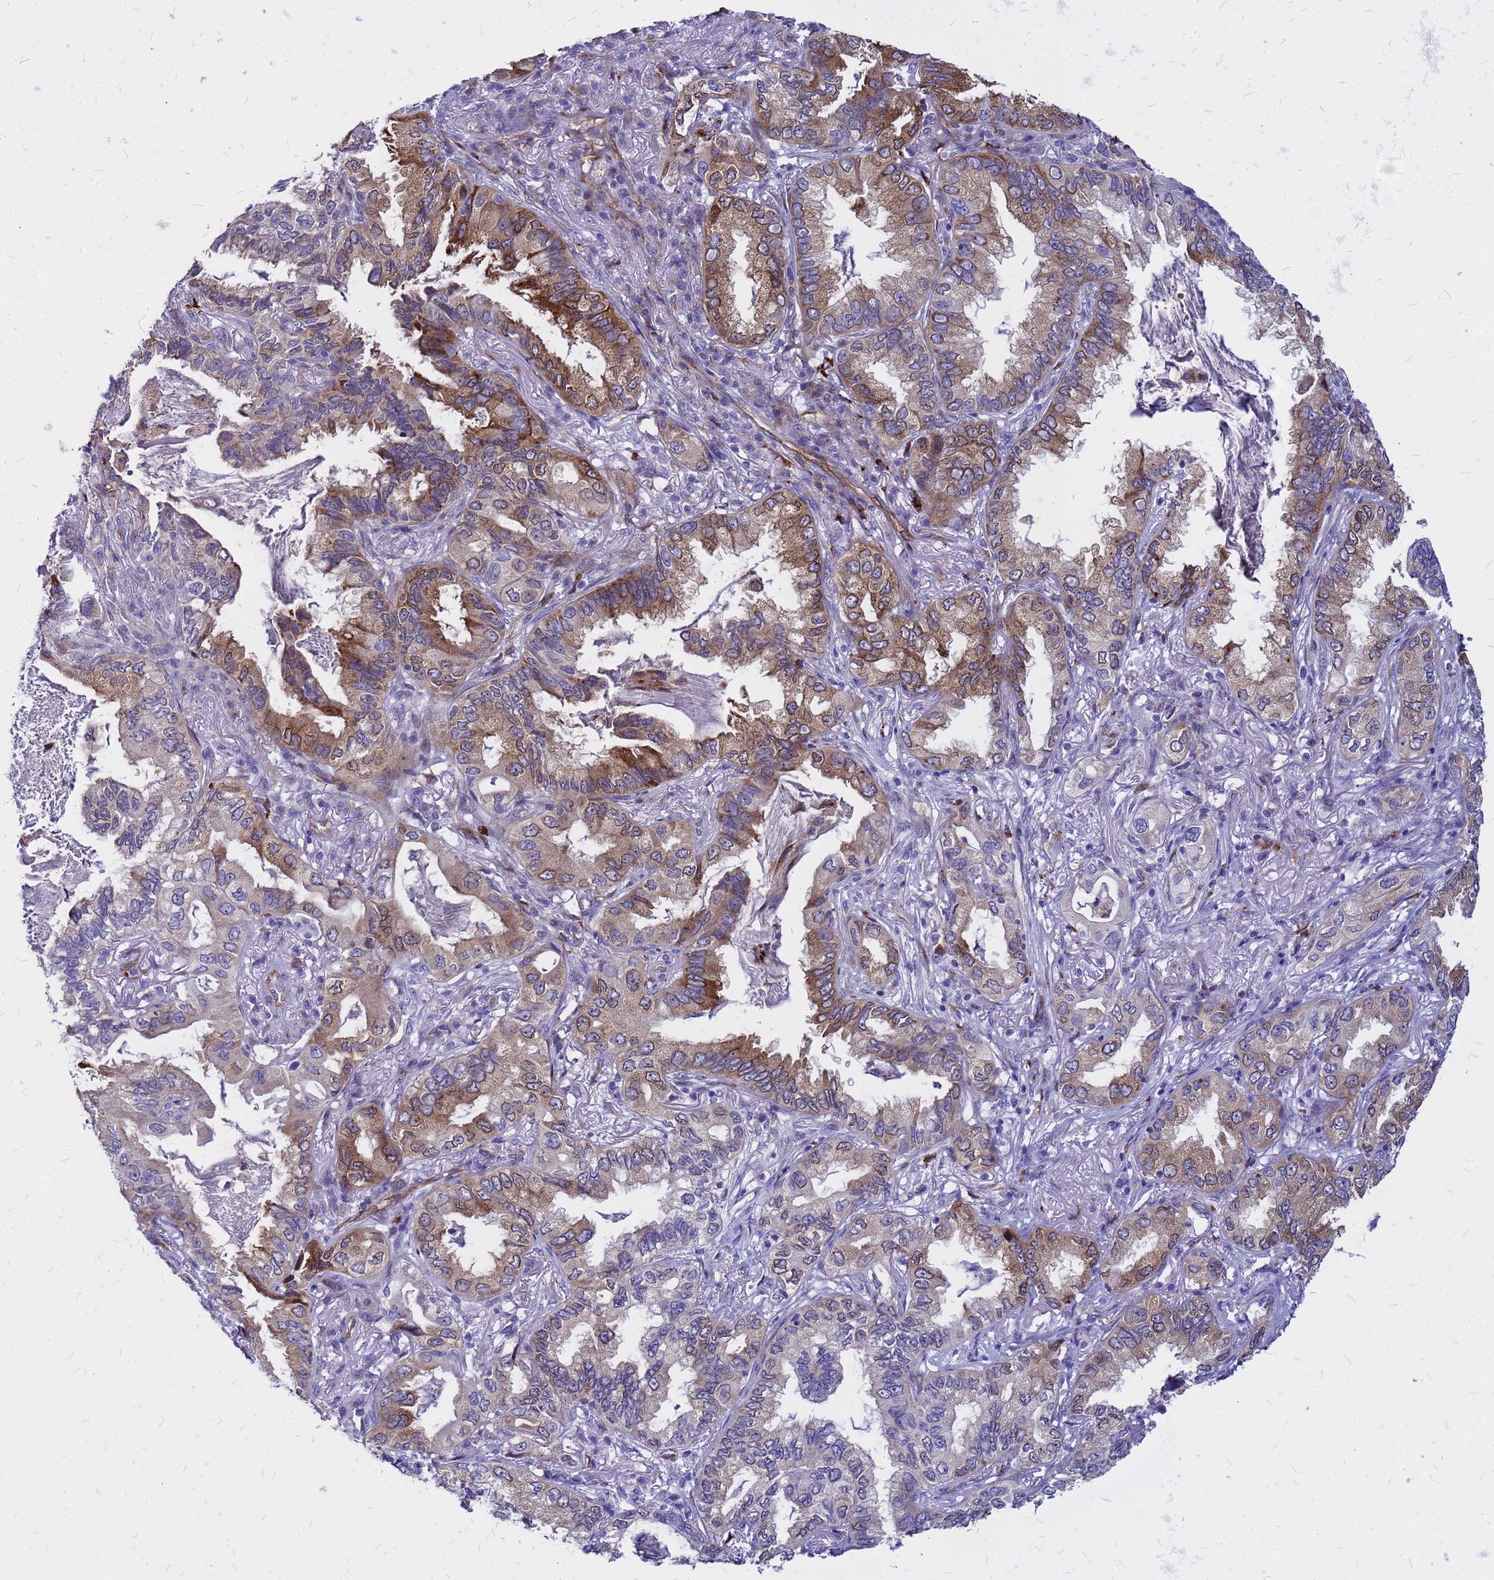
{"staining": {"intensity": "strong", "quantity": "25%-75%", "location": "cytoplasmic/membranous,nuclear"}, "tissue": "lung cancer", "cell_type": "Tumor cells", "image_type": "cancer", "snomed": [{"axis": "morphology", "description": "Adenocarcinoma, NOS"}, {"axis": "topography", "description": "Lung"}], "caption": "Immunohistochemical staining of lung adenocarcinoma exhibits strong cytoplasmic/membranous and nuclear protein expression in about 25%-75% of tumor cells.", "gene": "NOSTRIN", "patient": {"sex": "female", "age": 69}}